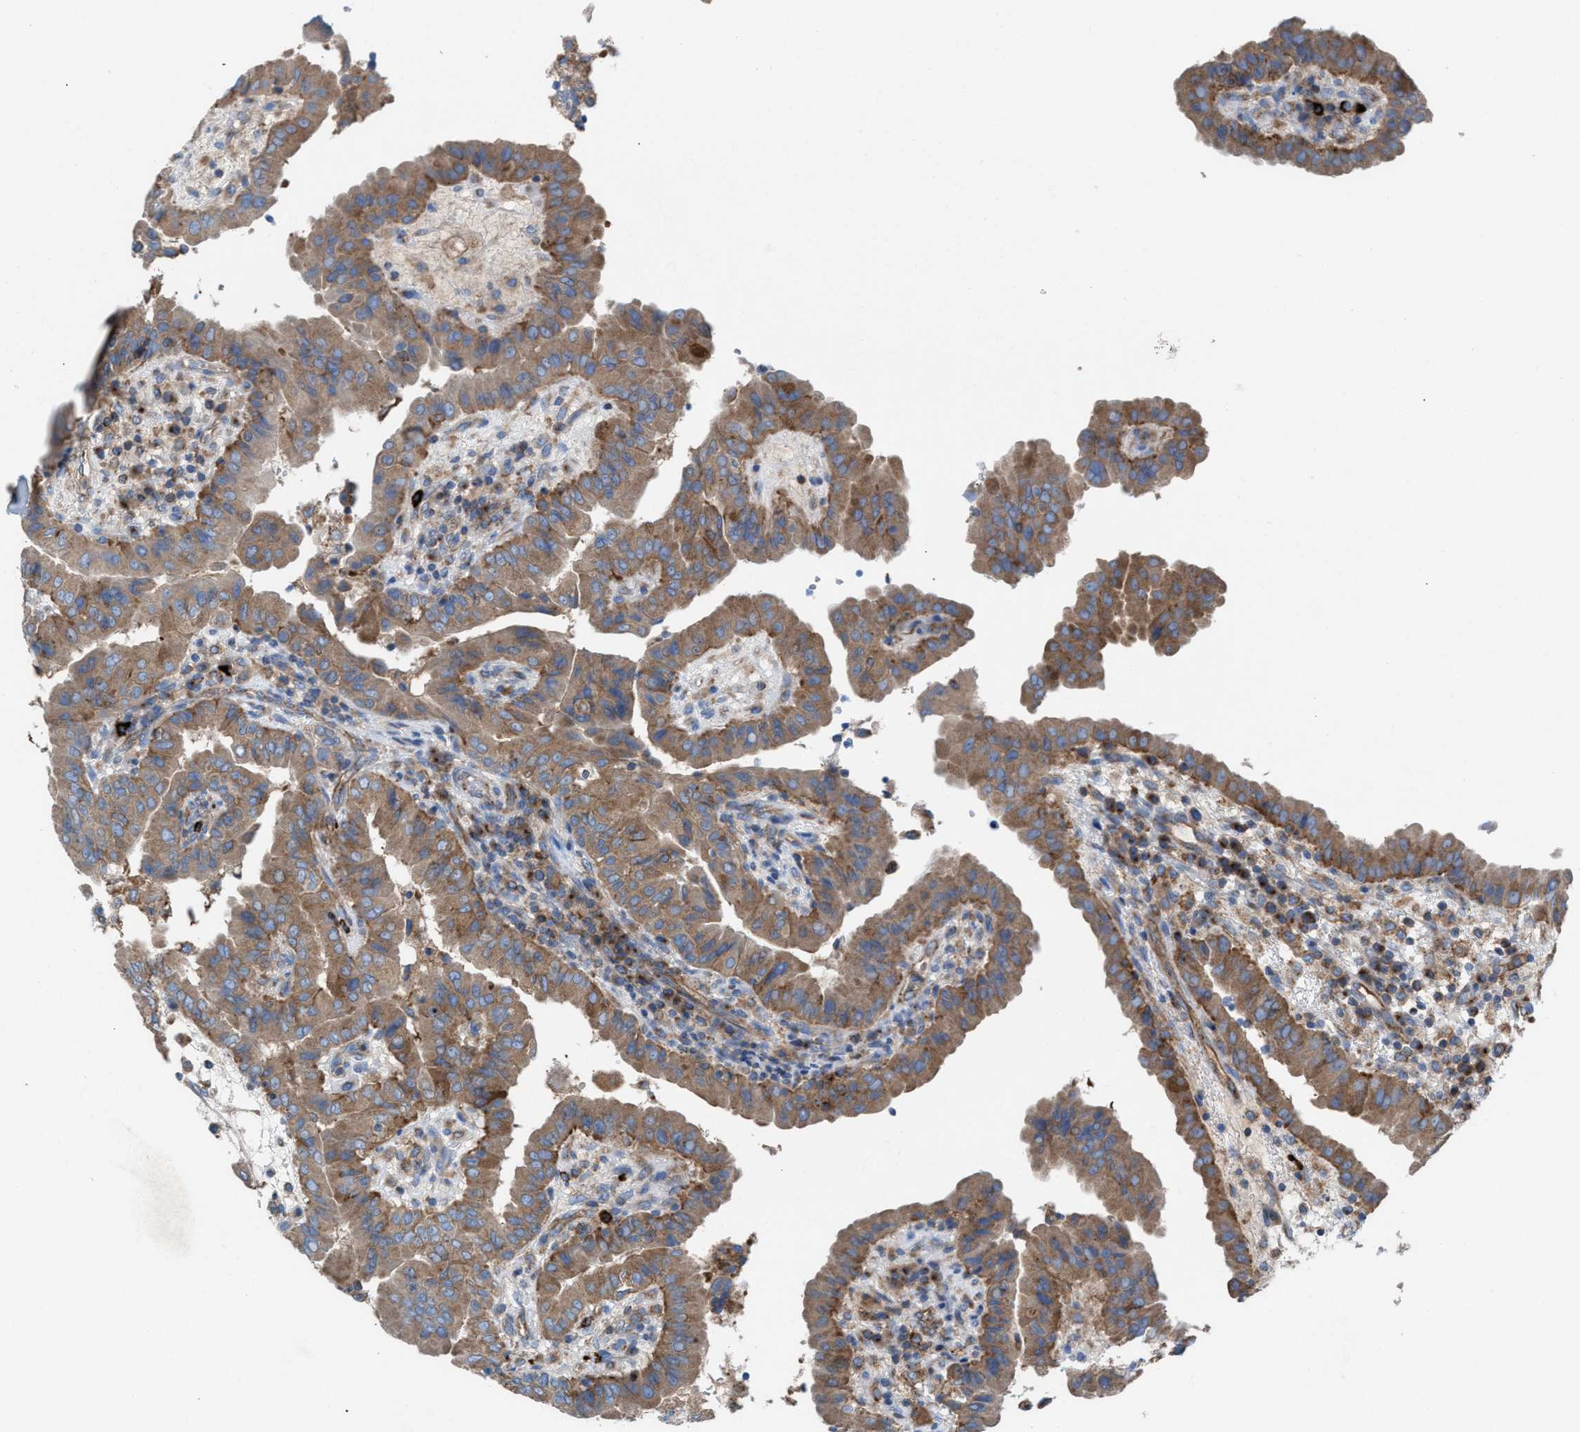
{"staining": {"intensity": "moderate", "quantity": ">75%", "location": "cytoplasmic/membranous"}, "tissue": "thyroid cancer", "cell_type": "Tumor cells", "image_type": "cancer", "snomed": [{"axis": "morphology", "description": "Papillary adenocarcinoma, NOS"}, {"axis": "topography", "description": "Thyroid gland"}], "caption": "A high-resolution histopathology image shows IHC staining of thyroid papillary adenocarcinoma, which shows moderate cytoplasmic/membranous staining in approximately >75% of tumor cells.", "gene": "NYAP1", "patient": {"sex": "male", "age": 33}}